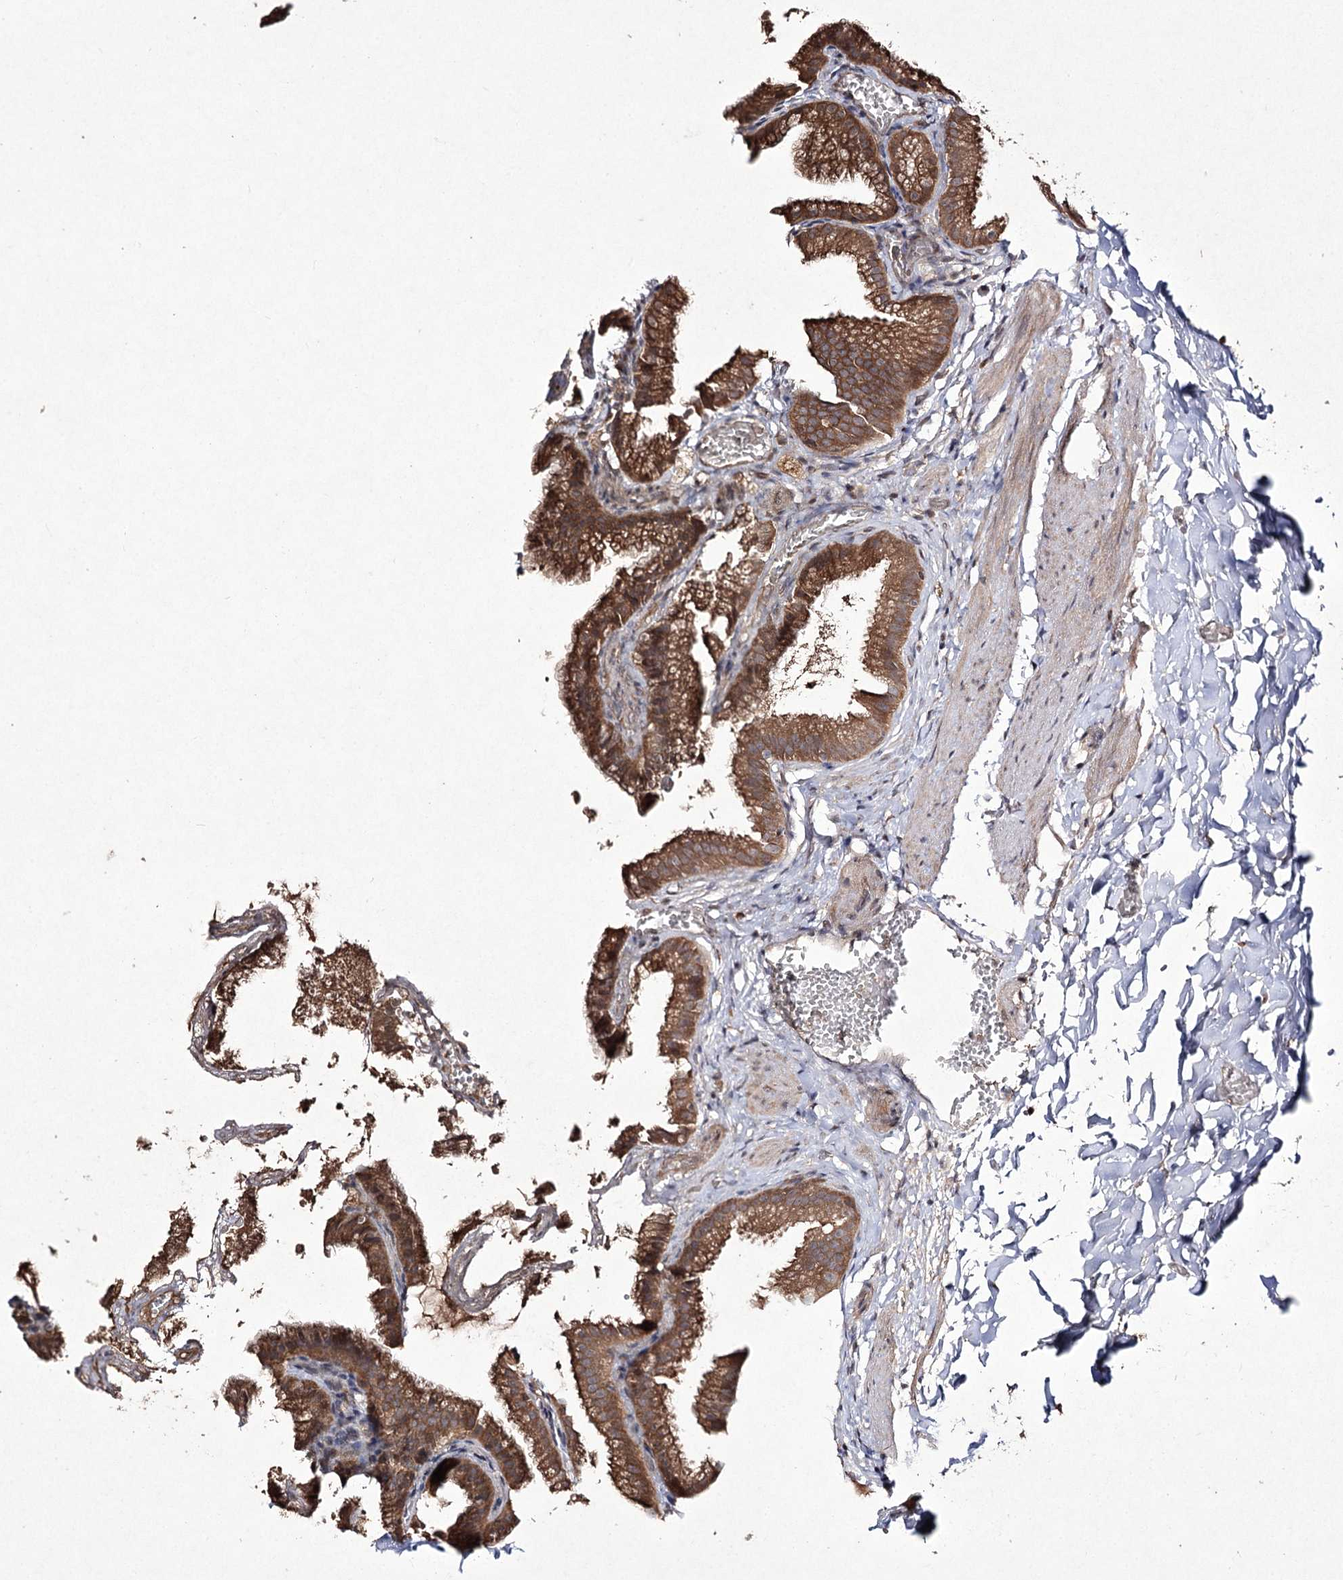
{"staining": {"intensity": "strong", "quantity": ">75%", "location": "cytoplasmic/membranous"}, "tissue": "gallbladder", "cell_type": "Glandular cells", "image_type": "normal", "snomed": [{"axis": "morphology", "description": "Normal tissue, NOS"}, {"axis": "topography", "description": "Gallbladder"}], "caption": "IHC (DAB (3,3'-diaminobenzidine)) staining of benign gallbladder shows strong cytoplasmic/membranous protein expression in approximately >75% of glandular cells.", "gene": "FANCL", "patient": {"sex": "male", "age": 38}}